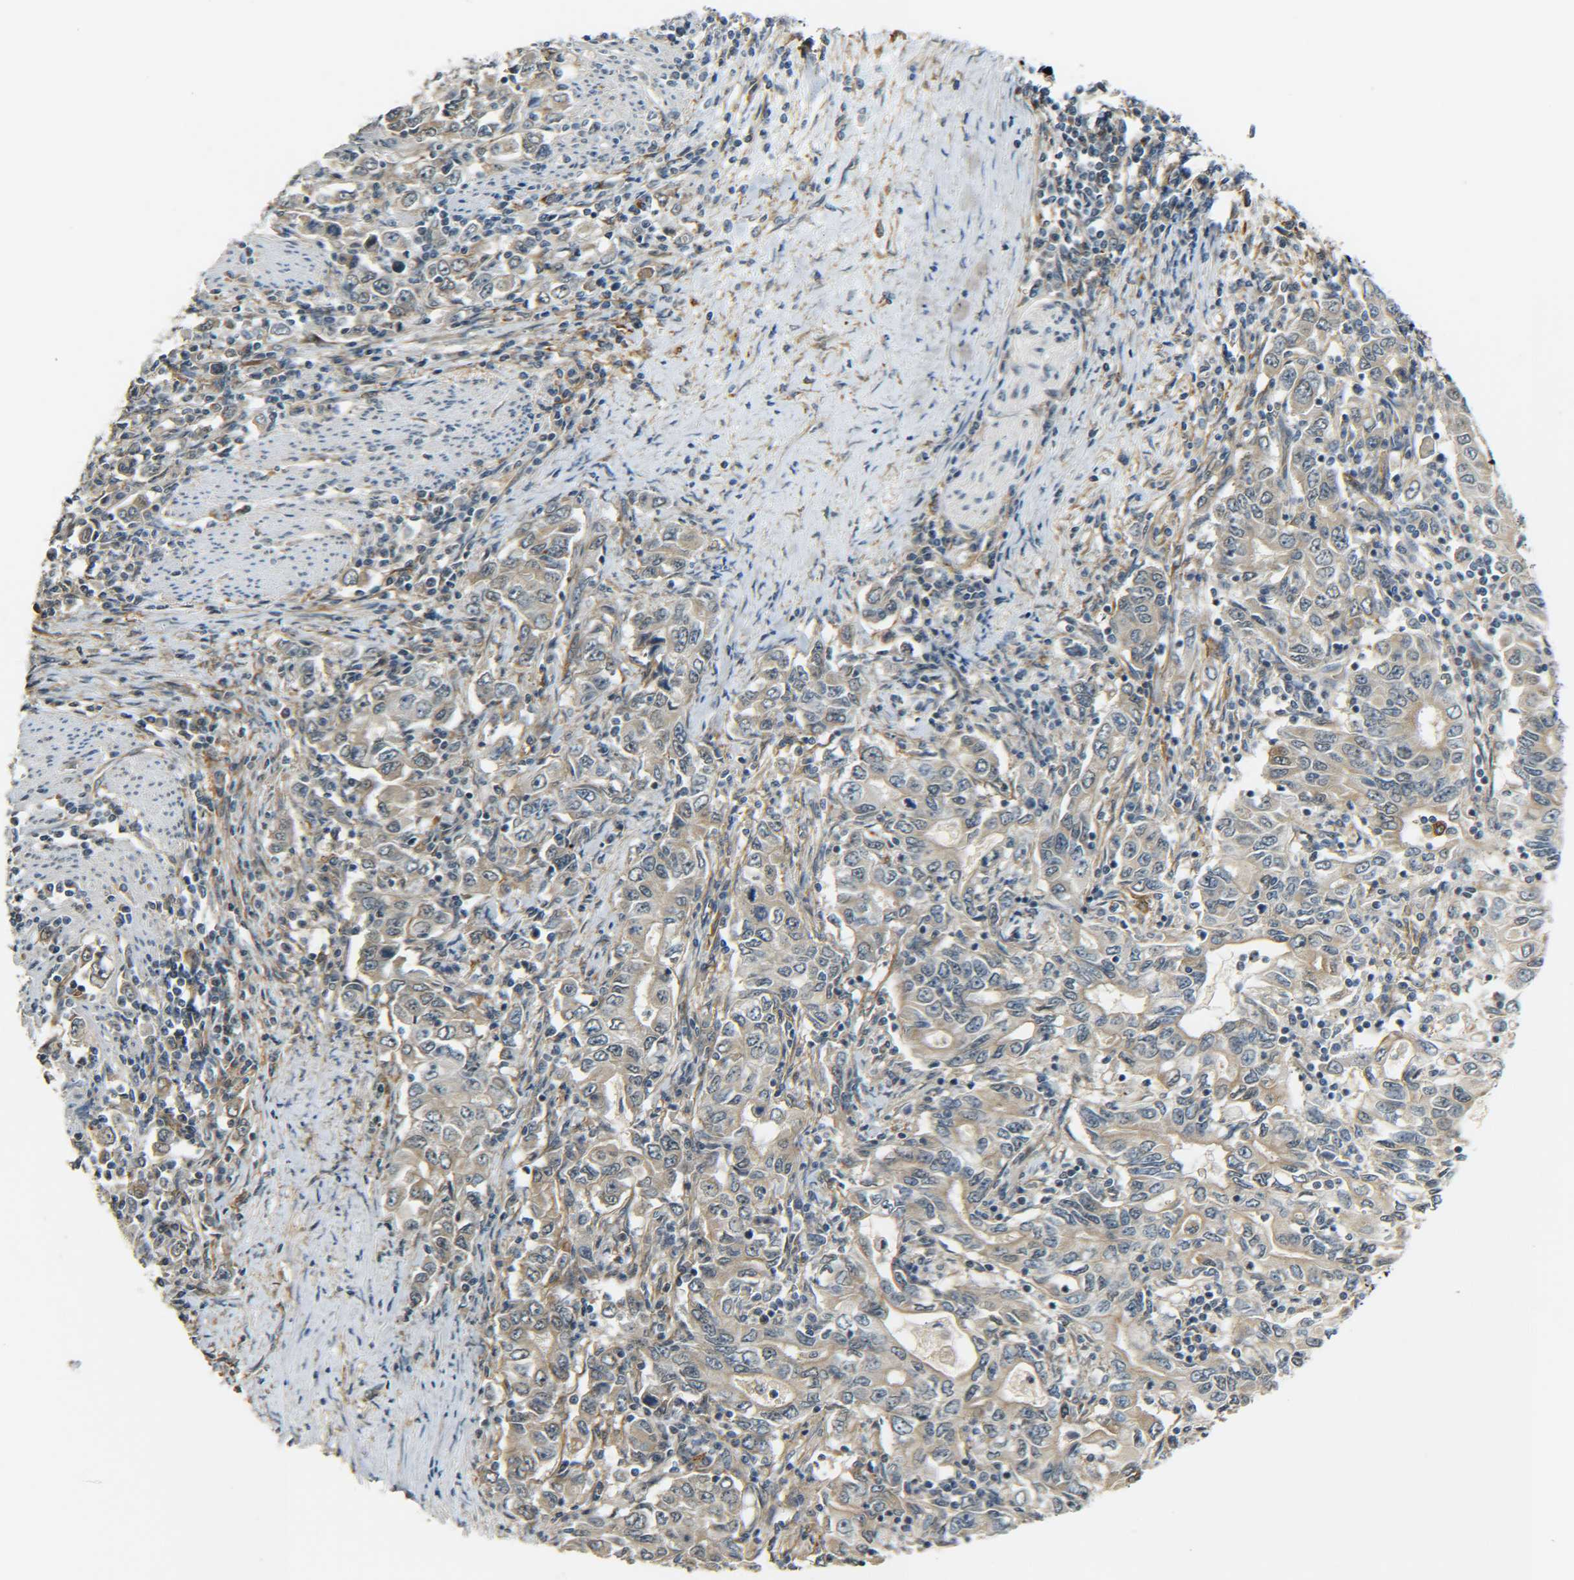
{"staining": {"intensity": "moderate", "quantity": ">75%", "location": "cytoplasmic/membranous"}, "tissue": "stomach cancer", "cell_type": "Tumor cells", "image_type": "cancer", "snomed": [{"axis": "morphology", "description": "Adenocarcinoma, NOS"}, {"axis": "topography", "description": "Stomach, lower"}], "caption": "A micrograph of human stomach cancer (adenocarcinoma) stained for a protein demonstrates moderate cytoplasmic/membranous brown staining in tumor cells.", "gene": "DAB2", "patient": {"sex": "female", "age": 72}}